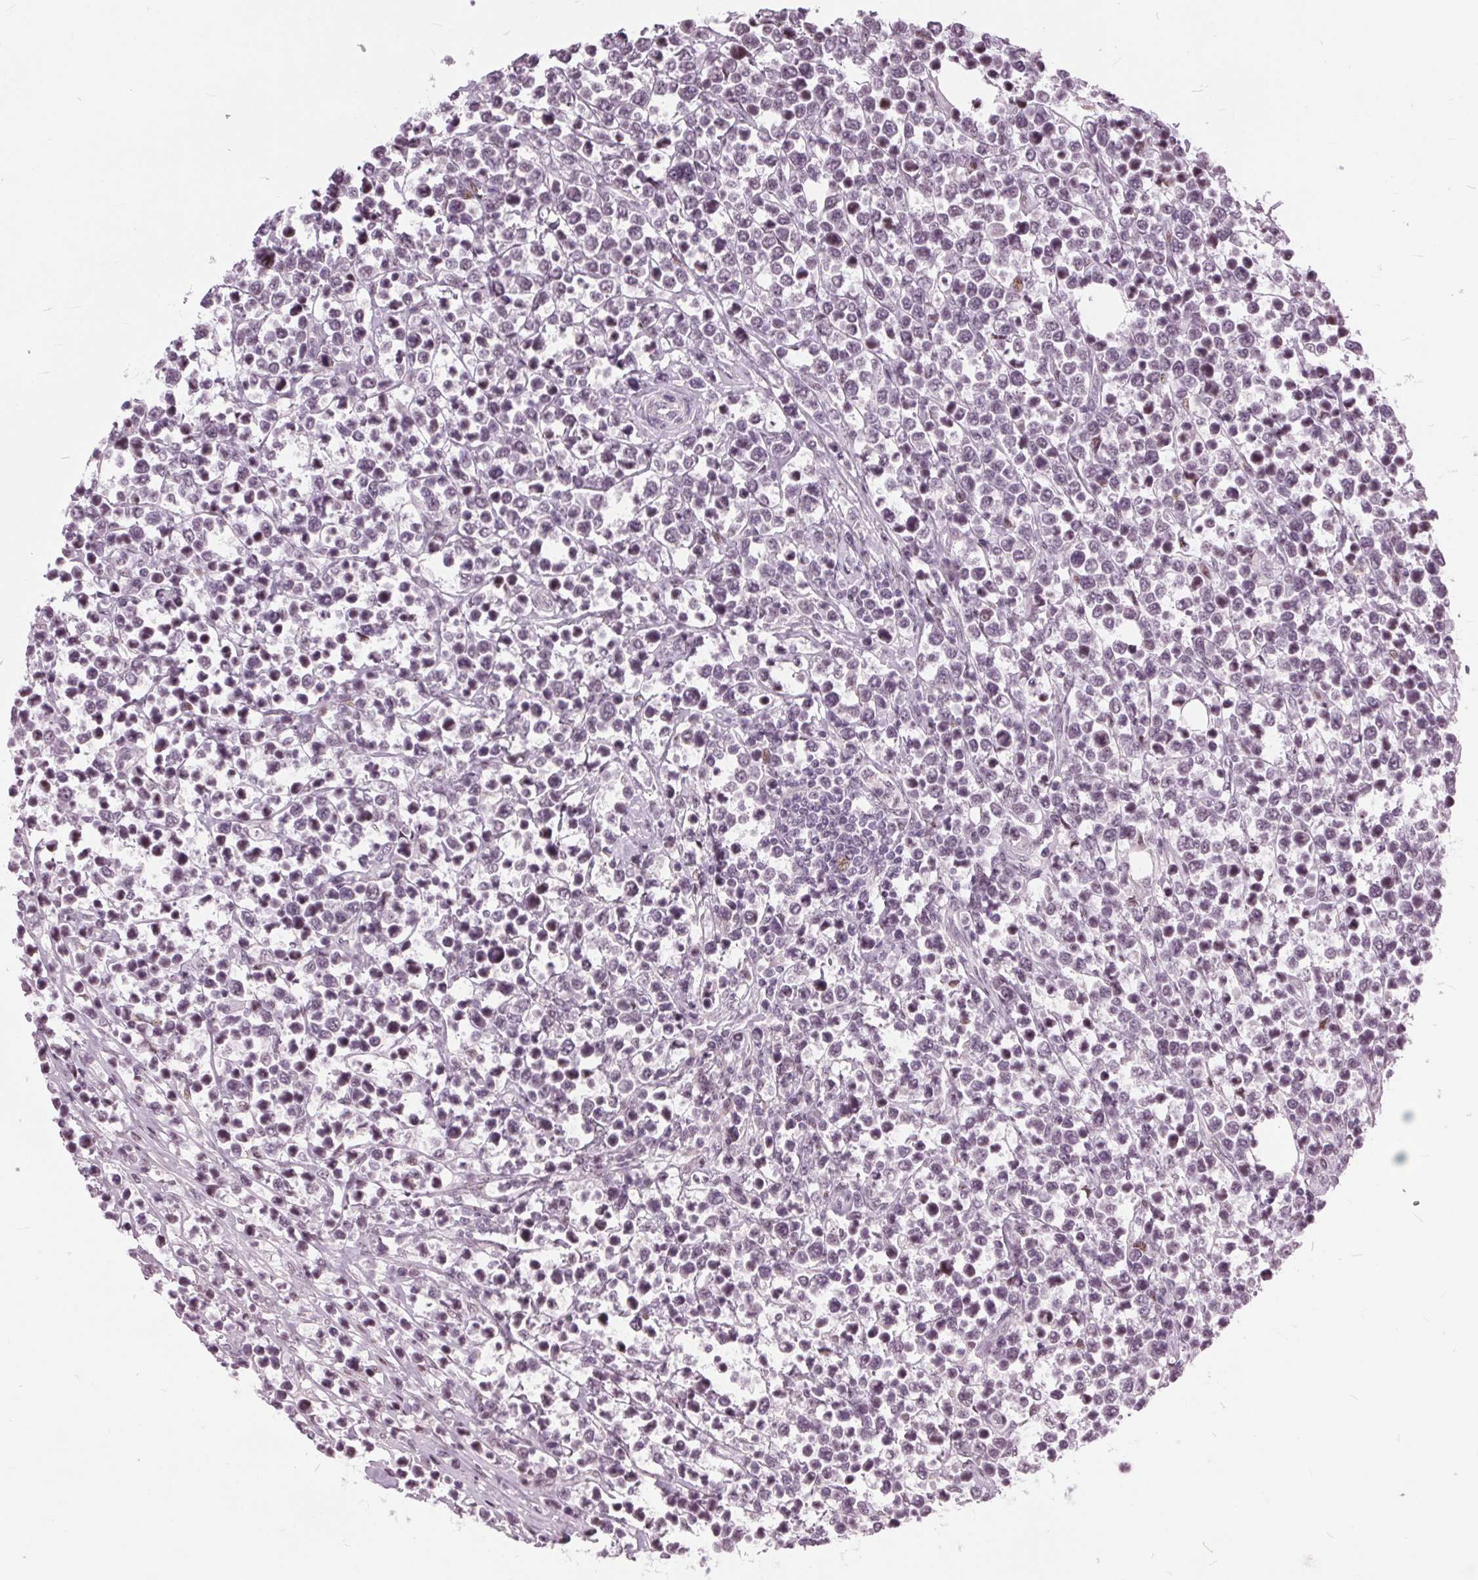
{"staining": {"intensity": "negative", "quantity": "none", "location": "none"}, "tissue": "lymphoma", "cell_type": "Tumor cells", "image_type": "cancer", "snomed": [{"axis": "morphology", "description": "Malignant lymphoma, non-Hodgkin's type, High grade"}, {"axis": "topography", "description": "Soft tissue"}], "caption": "Immunohistochemistry of lymphoma exhibits no expression in tumor cells.", "gene": "TTC34", "patient": {"sex": "female", "age": 56}}